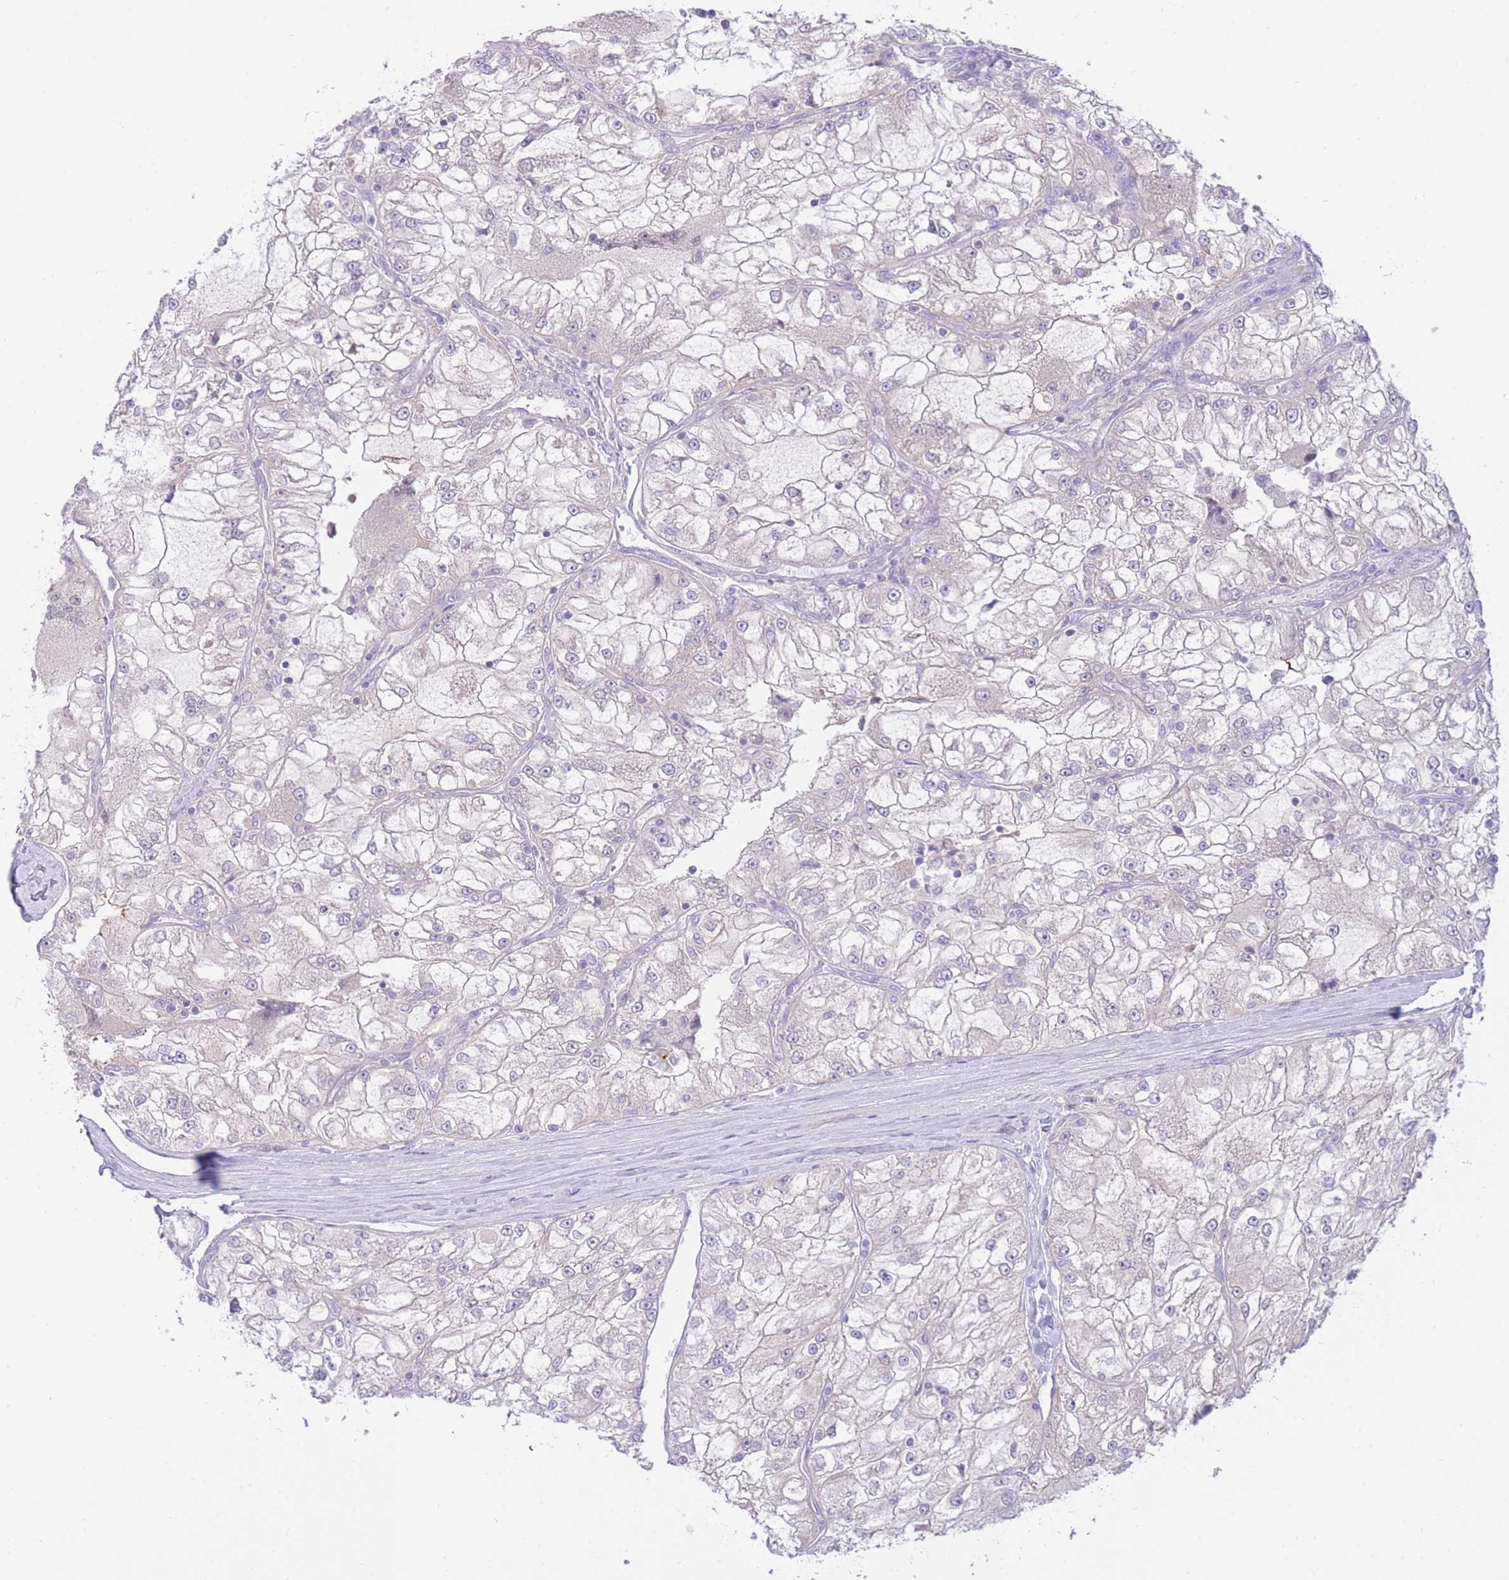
{"staining": {"intensity": "negative", "quantity": "none", "location": "none"}, "tissue": "renal cancer", "cell_type": "Tumor cells", "image_type": "cancer", "snomed": [{"axis": "morphology", "description": "Adenocarcinoma, NOS"}, {"axis": "topography", "description": "Kidney"}], "caption": "Adenocarcinoma (renal) was stained to show a protein in brown. There is no significant positivity in tumor cells.", "gene": "ZNF212", "patient": {"sex": "female", "age": 72}}